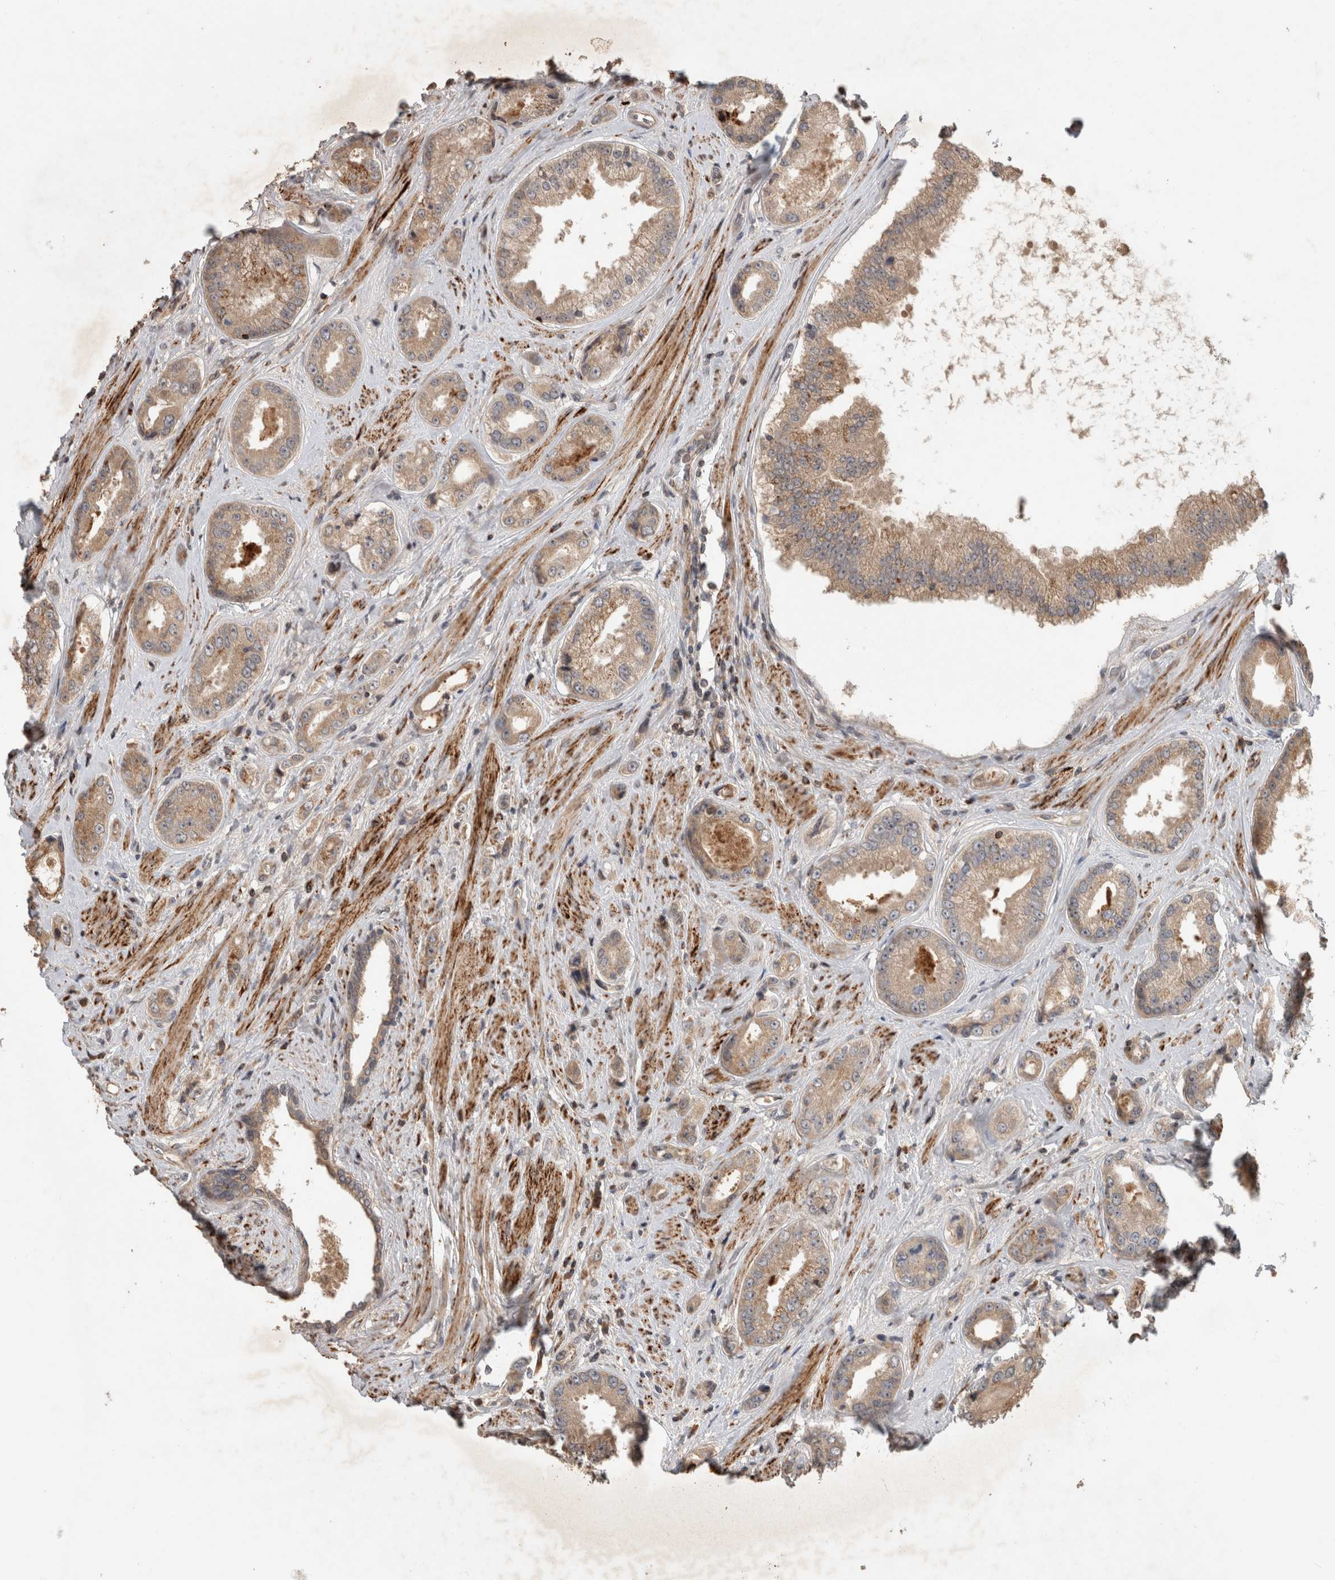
{"staining": {"intensity": "weak", "quantity": ">75%", "location": "cytoplasmic/membranous"}, "tissue": "prostate cancer", "cell_type": "Tumor cells", "image_type": "cancer", "snomed": [{"axis": "morphology", "description": "Adenocarcinoma, High grade"}, {"axis": "topography", "description": "Prostate"}], "caption": "IHC (DAB (3,3'-diaminobenzidine)) staining of human prostate cancer (high-grade adenocarcinoma) reveals weak cytoplasmic/membranous protein positivity in about >75% of tumor cells.", "gene": "SERAC1", "patient": {"sex": "male", "age": 61}}